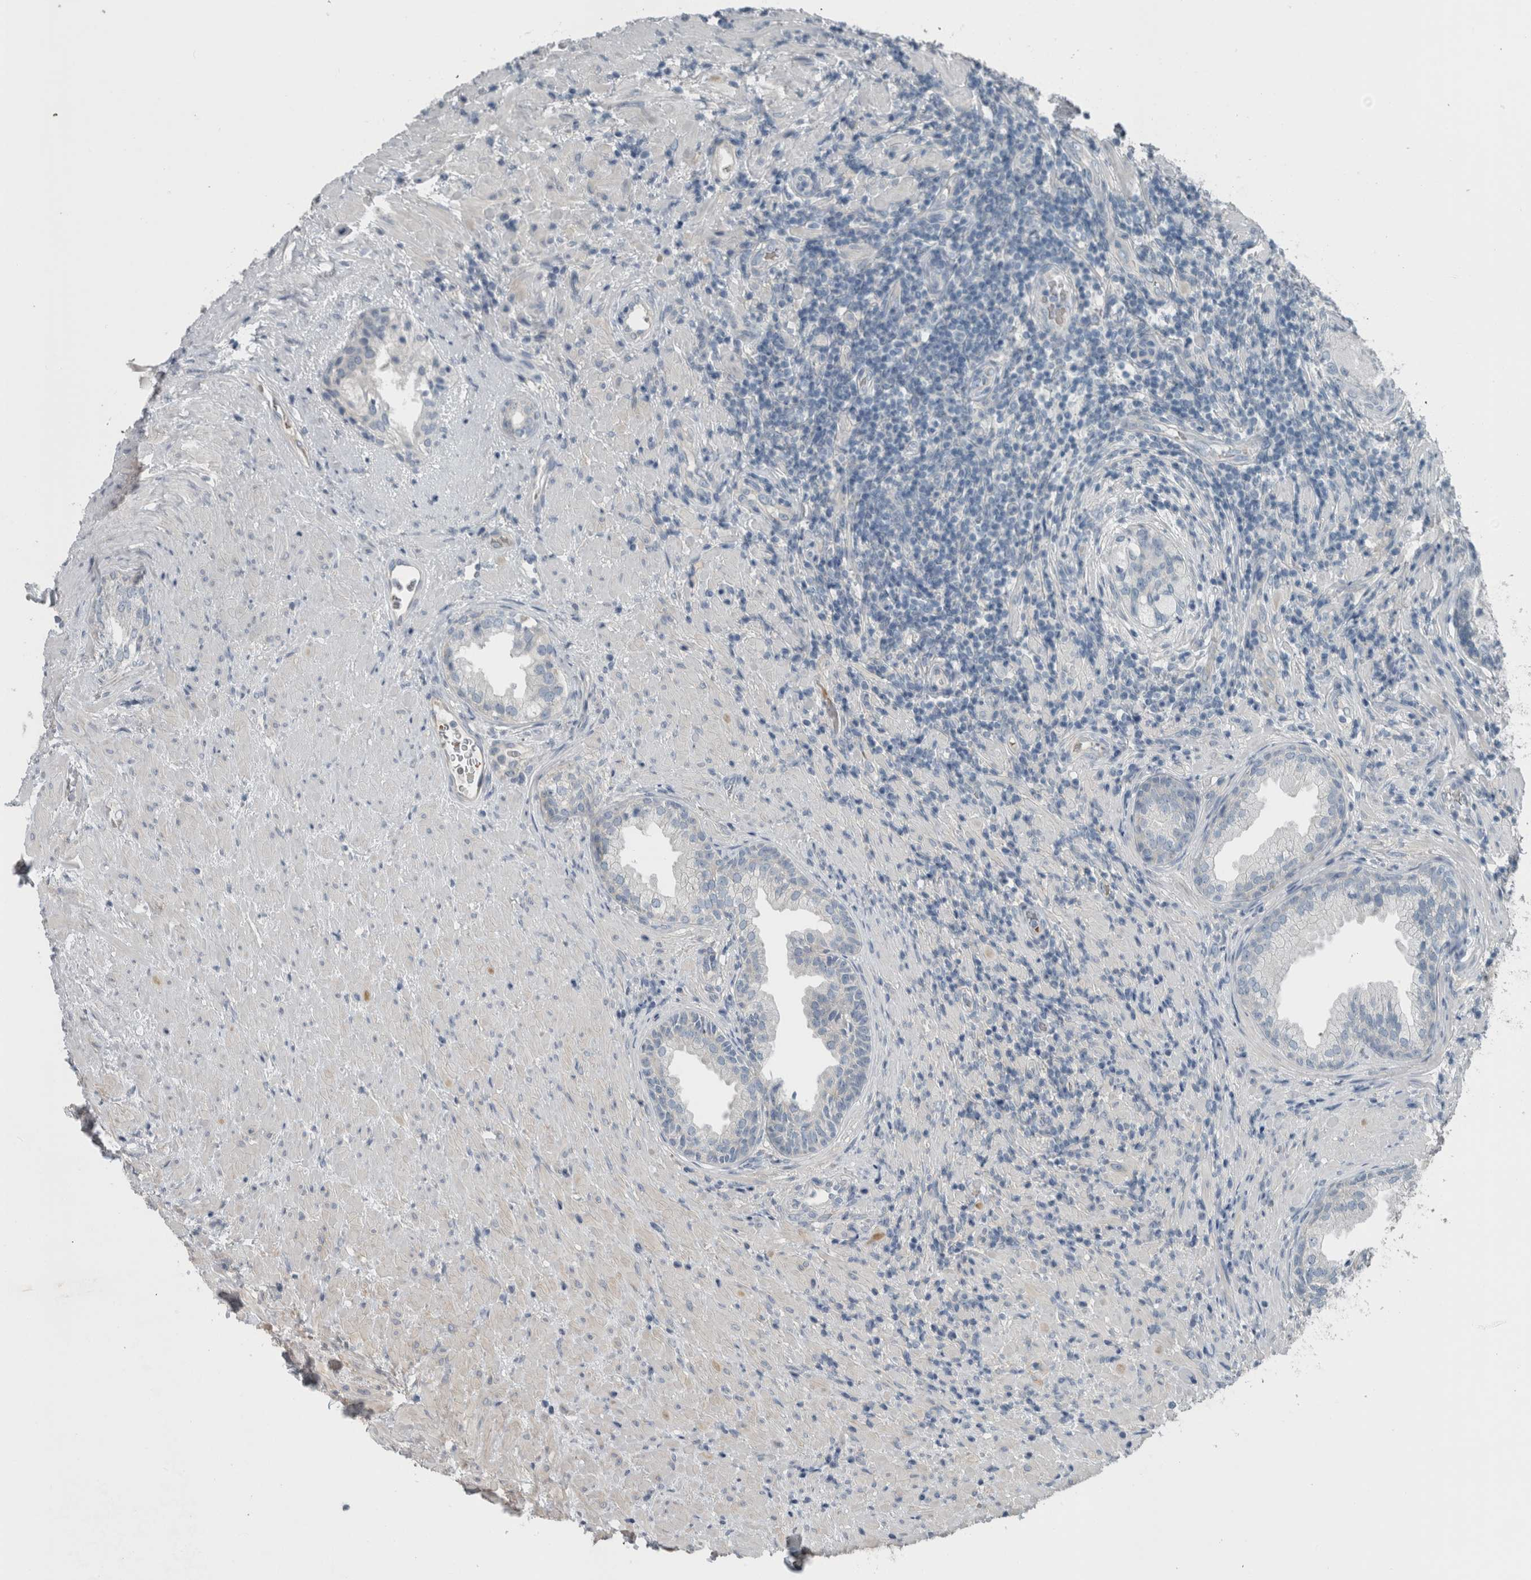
{"staining": {"intensity": "negative", "quantity": "none", "location": "none"}, "tissue": "prostate", "cell_type": "Glandular cells", "image_type": "normal", "snomed": [{"axis": "morphology", "description": "Normal tissue, NOS"}, {"axis": "topography", "description": "Prostate"}], "caption": "High magnification brightfield microscopy of benign prostate stained with DAB (3,3'-diaminobenzidine) (brown) and counterstained with hematoxylin (blue): glandular cells show no significant positivity.", "gene": "SH3GL2", "patient": {"sex": "male", "age": 76}}